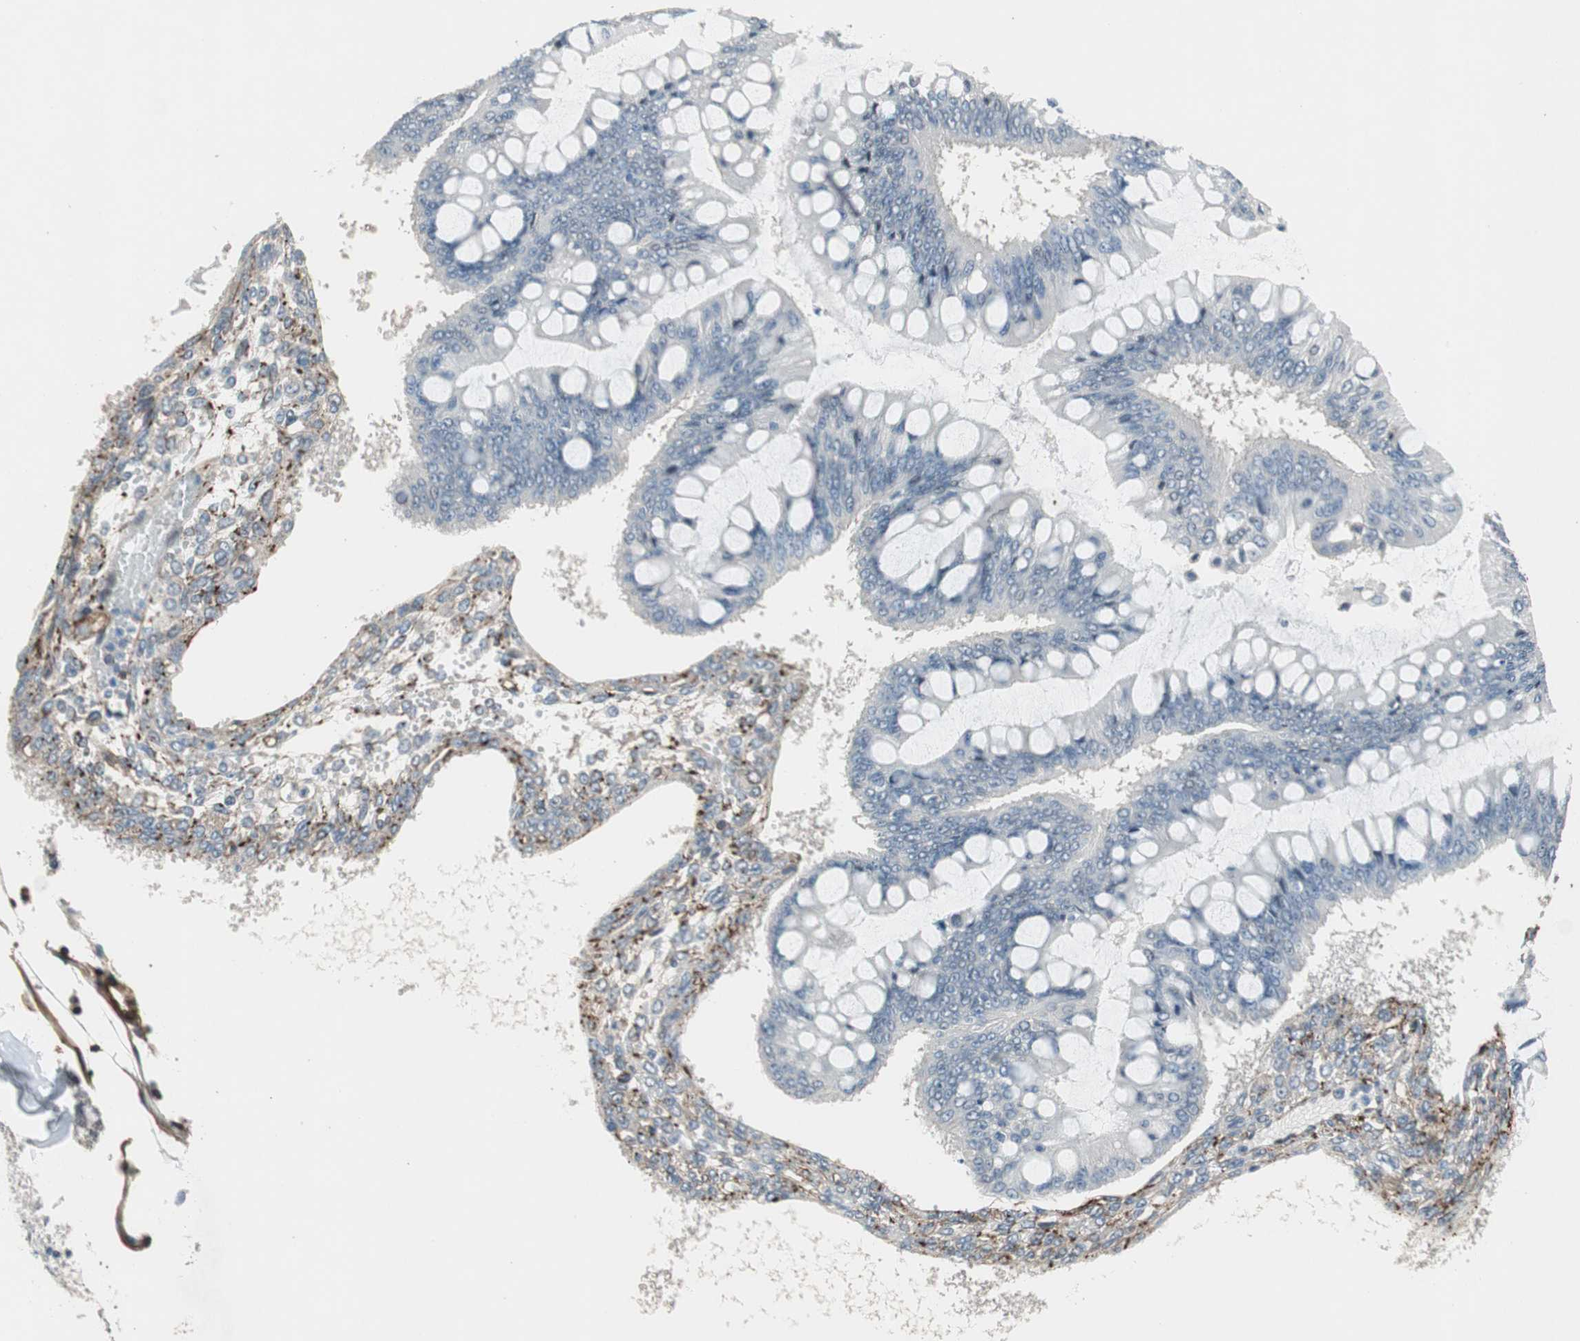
{"staining": {"intensity": "negative", "quantity": "none", "location": "none"}, "tissue": "ovarian cancer", "cell_type": "Tumor cells", "image_type": "cancer", "snomed": [{"axis": "morphology", "description": "Cystadenocarcinoma, mucinous, NOS"}, {"axis": "topography", "description": "Ovary"}], "caption": "There is no significant staining in tumor cells of ovarian cancer.", "gene": "GRHL1", "patient": {"sex": "female", "age": 73}}